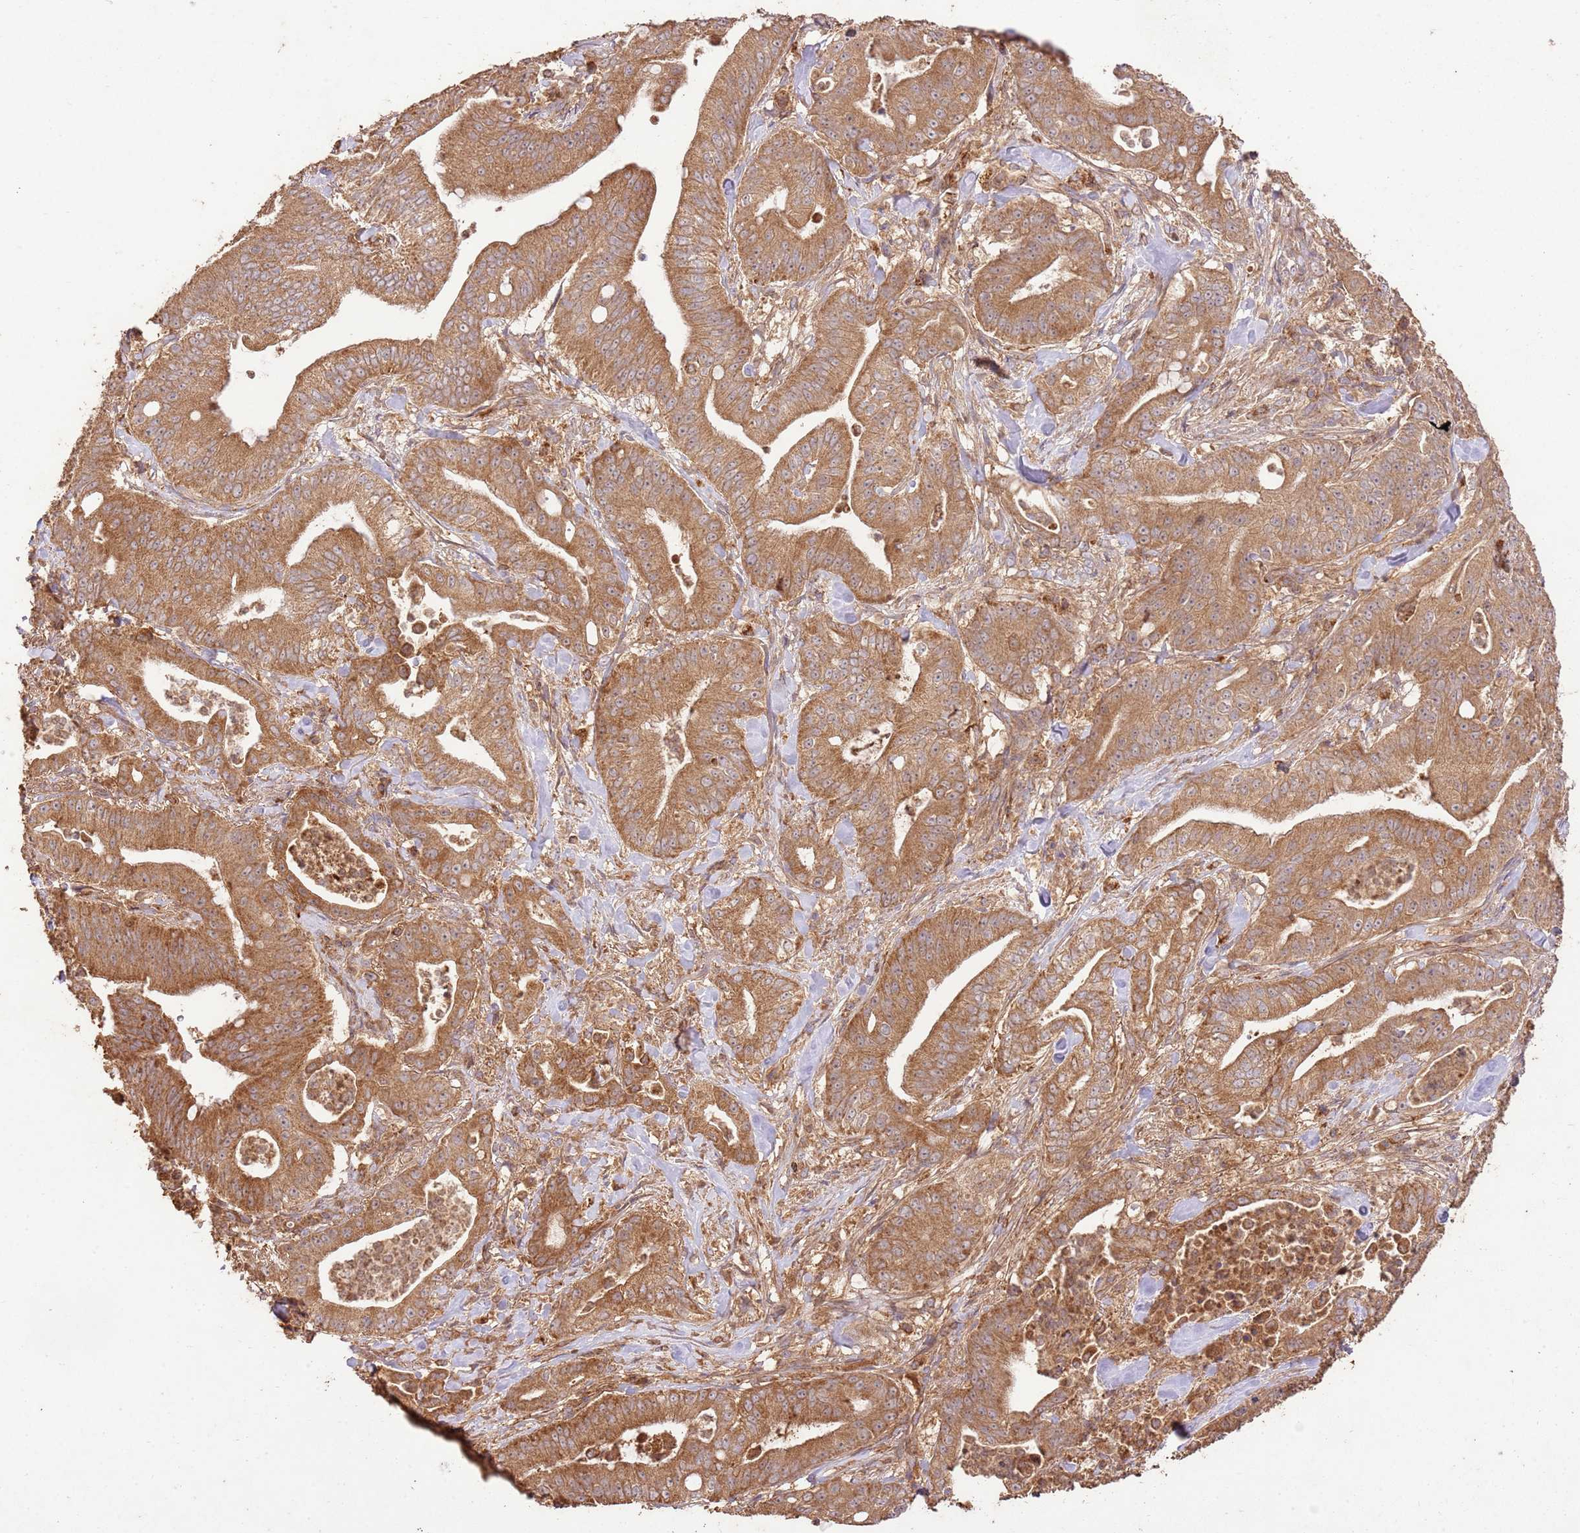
{"staining": {"intensity": "moderate", "quantity": ">75%", "location": "cytoplasmic/membranous"}, "tissue": "pancreatic cancer", "cell_type": "Tumor cells", "image_type": "cancer", "snomed": [{"axis": "morphology", "description": "Adenocarcinoma, NOS"}, {"axis": "topography", "description": "Pancreas"}], "caption": "About >75% of tumor cells in human pancreatic cancer (adenocarcinoma) display moderate cytoplasmic/membranous protein positivity as visualized by brown immunohistochemical staining.", "gene": "LRRC28", "patient": {"sex": "male", "age": 71}}